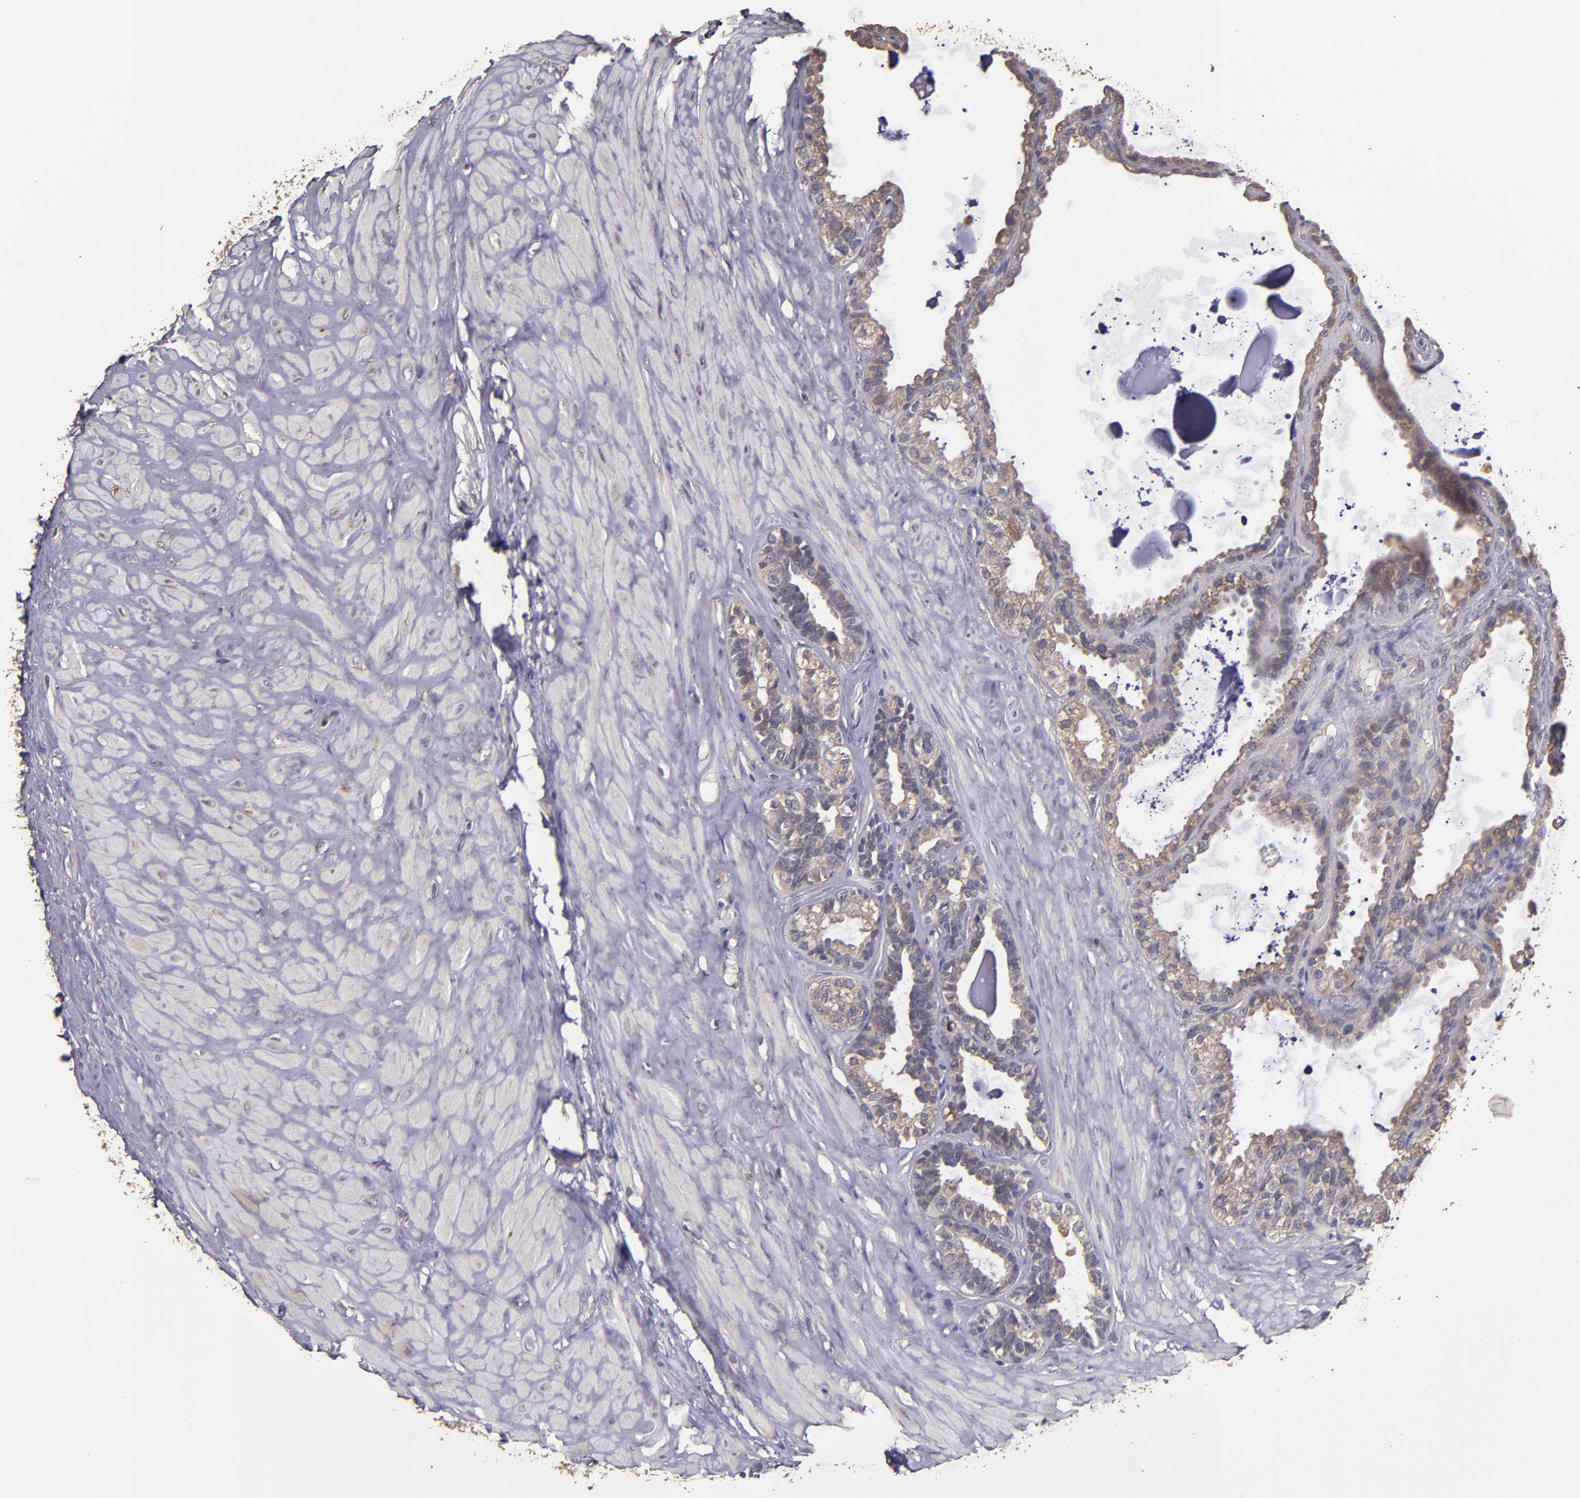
{"staining": {"intensity": "weak", "quantity": ">75%", "location": "cytoplasmic/membranous"}, "tissue": "seminal vesicle", "cell_type": "Glandular cells", "image_type": "normal", "snomed": [{"axis": "morphology", "description": "Normal tissue, NOS"}, {"axis": "morphology", "description": "Inflammation, NOS"}, {"axis": "topography", "description": "Urinary bladder"}, {"axis": "topography", "description": "Prostate"}, {"axis": "topography", "description": "Seminal veicle"}], "caption": "The image demonstrates staining of benign seminal vesicle, revealing weak cytoplasmic/membranous protein staining (brown color) within glandular cells.", "gene": "HECTD1", "patient": {"sex": "male", "age": 82}}